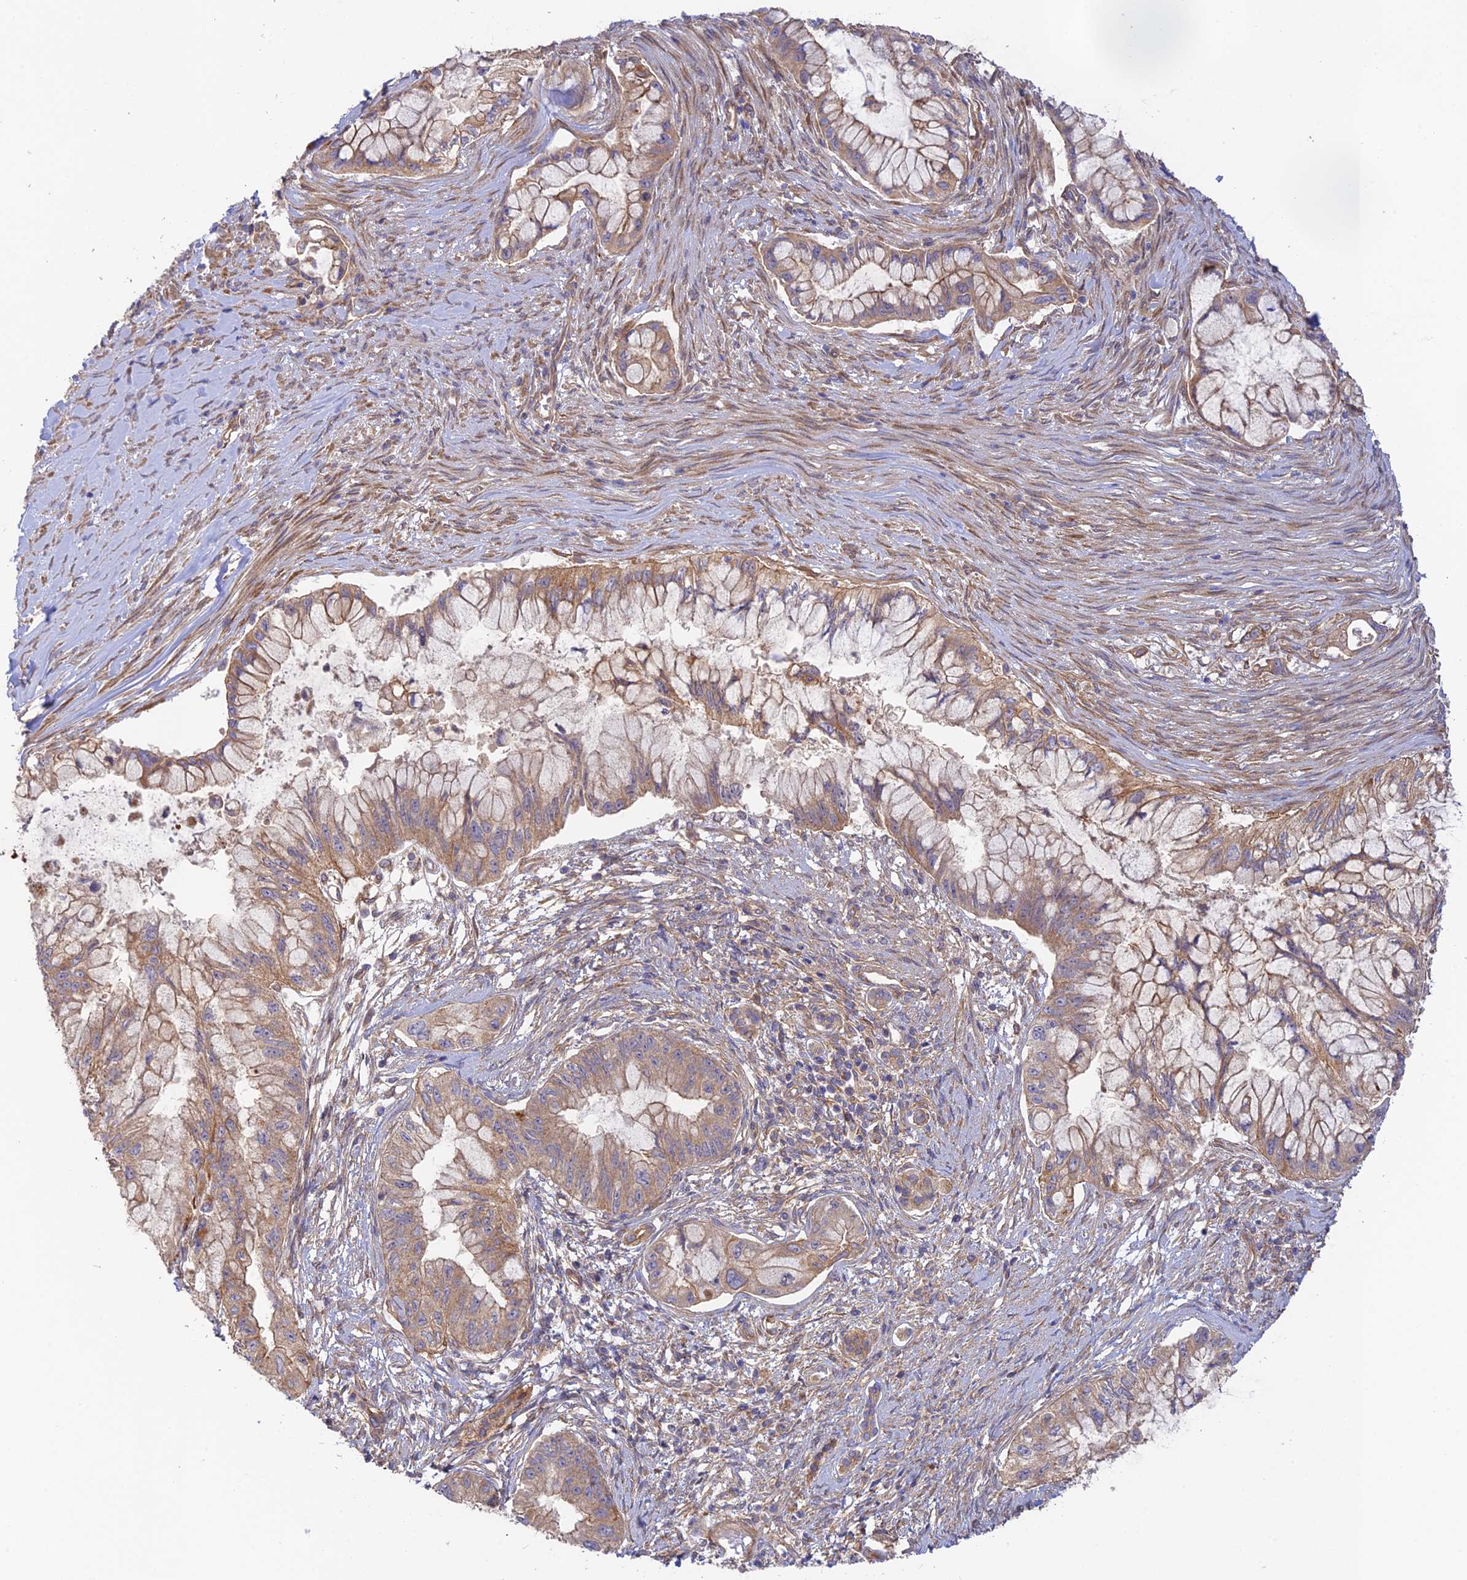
{"staining": {"intensity": "weak", "quantity": ">75%", "location": "cytoplasmic/membranous"}, "tissue": "pancreatic cancer", "cell_type": "Tumor cells", "image_type": "cancer", "snomed": [{"axis": "morphology", "description": "Adenocarcinoma, NOS"}, {"axis": "topography", "description": "Pancreas"}], "caption": "This image displays adenocarcinoma (pancreatic) stained with immunohistochemistry (IHC) to label a protein in brown. The cytoplasmic/membranous of tumor cells show weak positivity for the protein. Nuclei are counter-stained blue.", "gene": "MYO9A", "patient": {"sex": "male", "age": 48}}